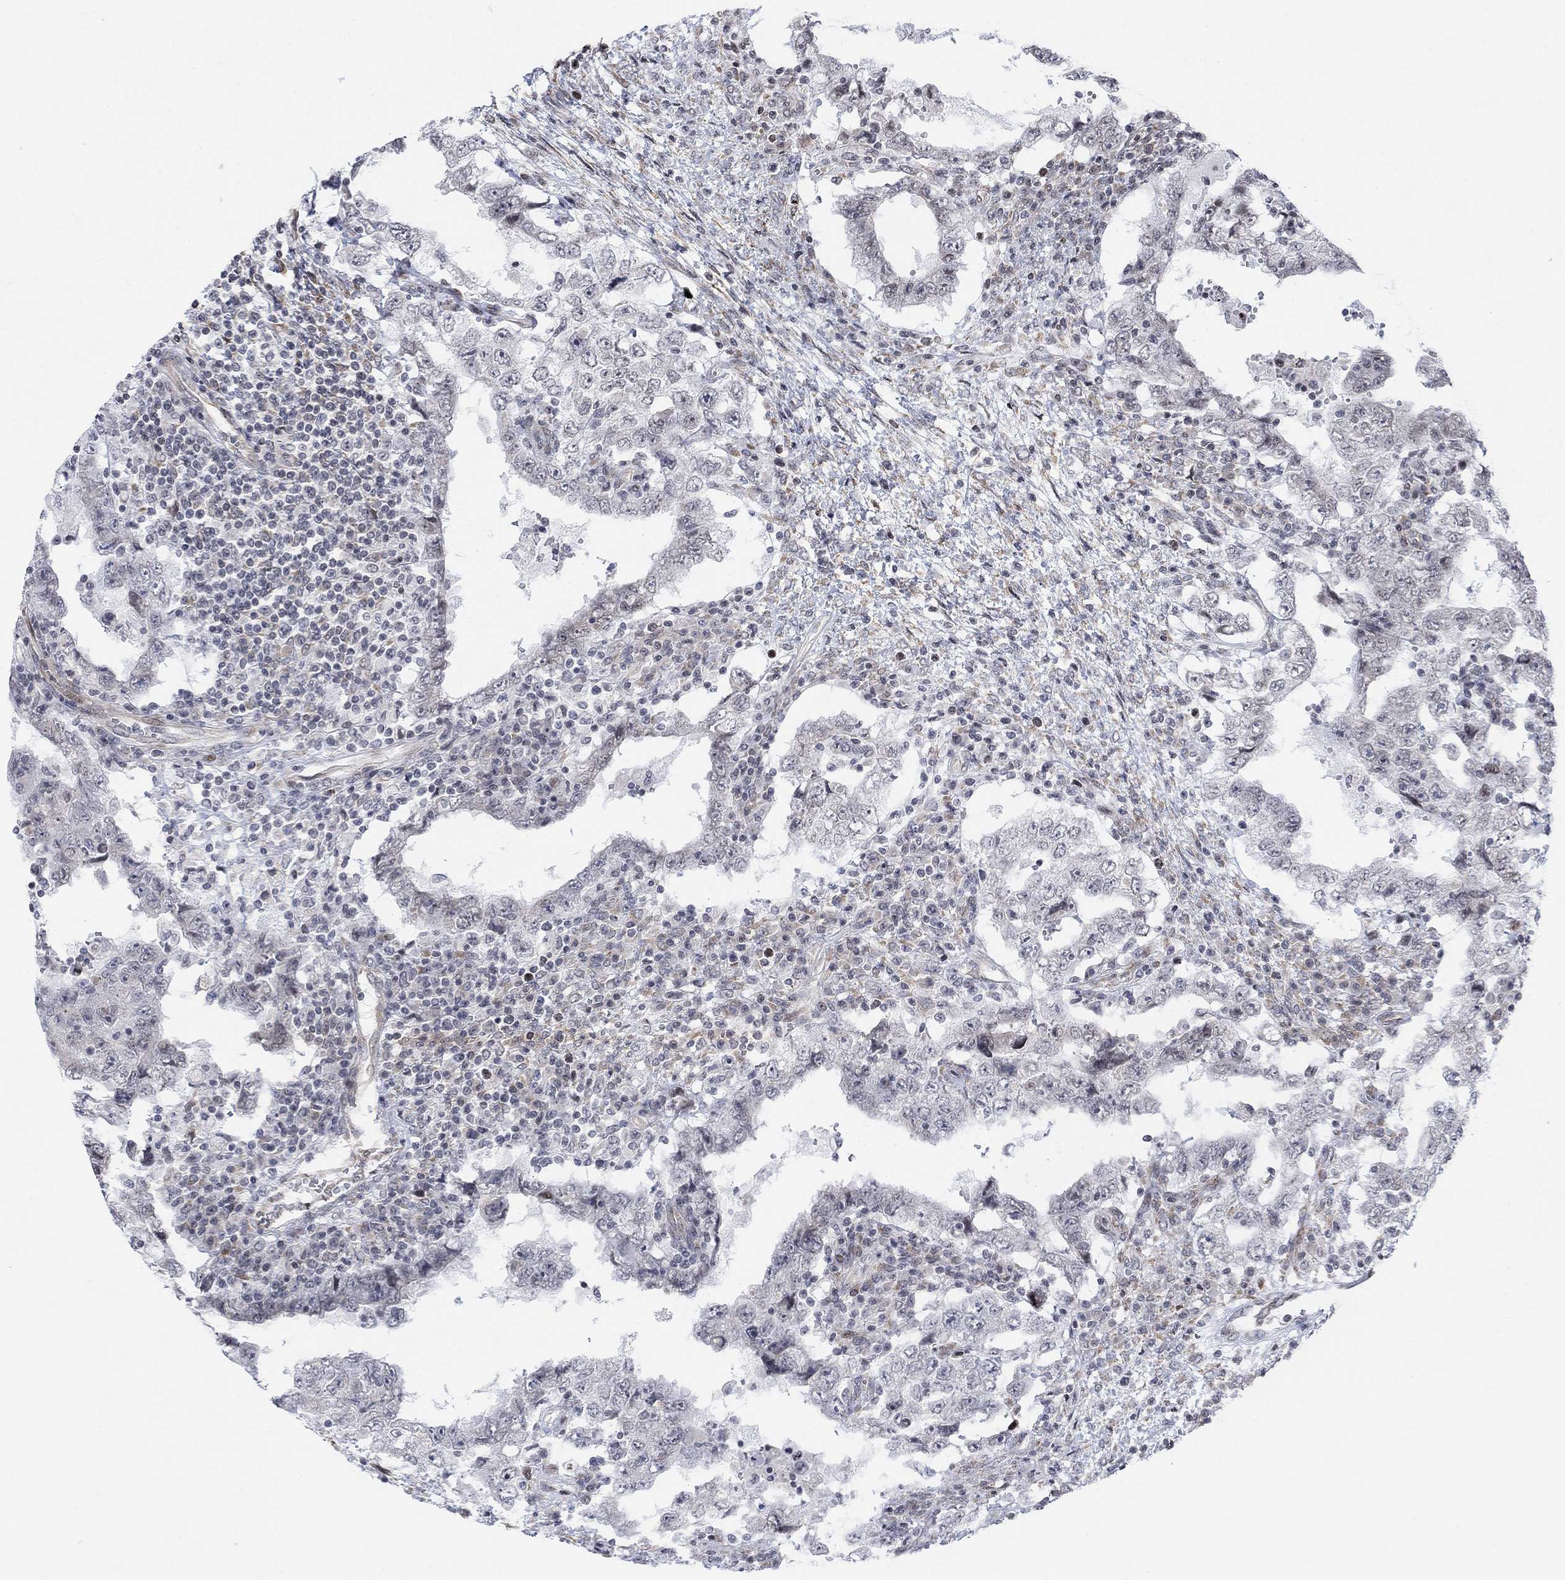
{"staining": {"intensity": "negative", "quantity": "none", "location": "none"}, "tissue": "testis cancer", "cell_type": "Tumor cells", "image_type": "cancer", "snomed": [{"axis": "morphology", "description": "Carcinoma, Embryonal, NOS"}, {"axis": "topography", "description": "Testis"}], "caption": "IHC photomicrograph of human embryonal carcinoma (testis) stained for a protein (brown), which shows no expression in tumor cells.", "gene": "ABHD14A", "patient": {"sex": "male", "age": 26}}